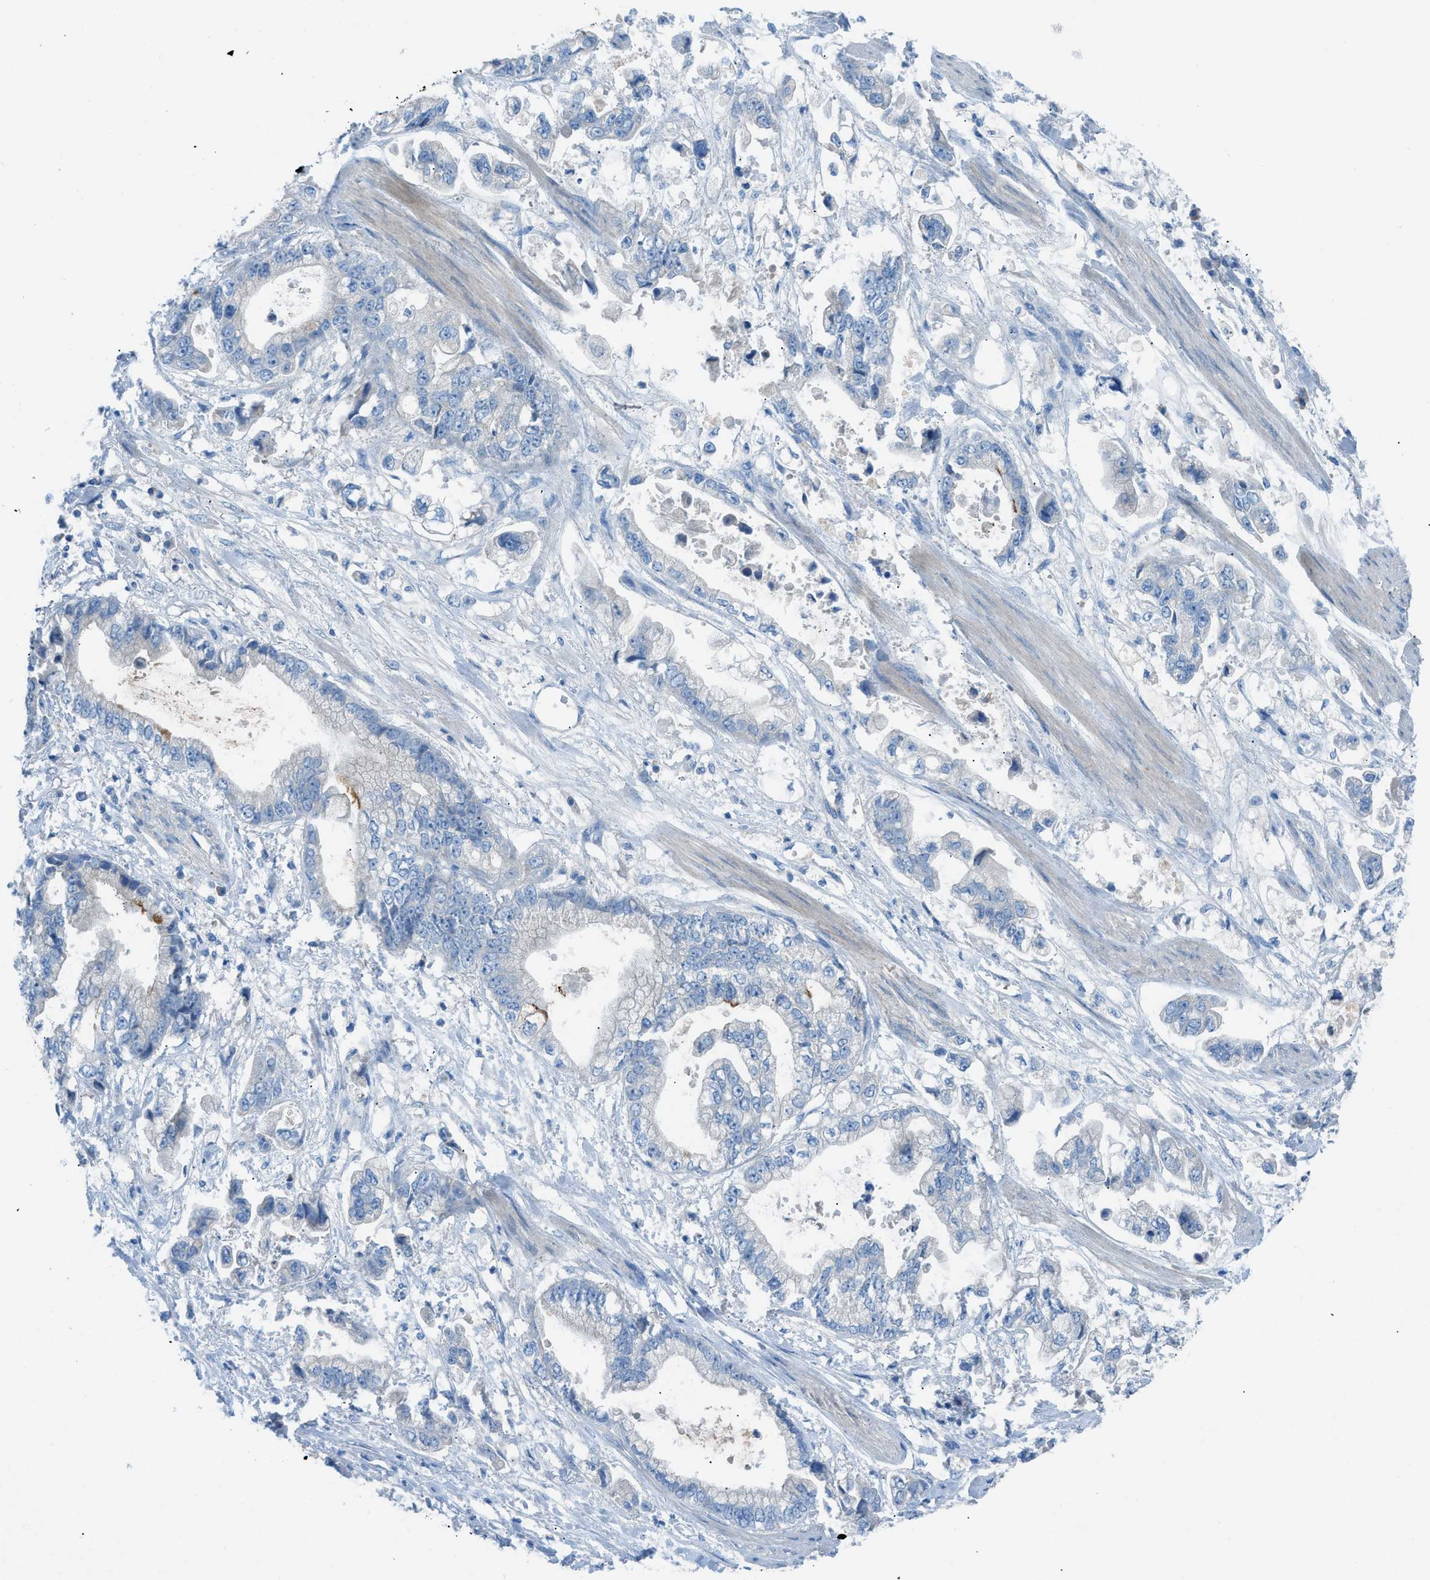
{"staining": {"intensity": "negative", "quantity": "none", "location": "none"}, "tissue": "stomach cancer", "cell_type": "Tumor cells", "image_type": "cancer", "snomed": [{"axis": "morphology", "description": "Normal tissue, NOS"}, {"axis": "morphology", "description": "Adenocarcinoma, NOS"}, {"axis": "topography", "description": "Stomach"}], "caption": "IHC micrograph of neoplastic tissue: human adenocarcinoma (stomach) stained with DAB shows no significant protein positivity in tumor cells.", "gene": "C5AR2", "patient": {"sex": "male", "age": 62}}